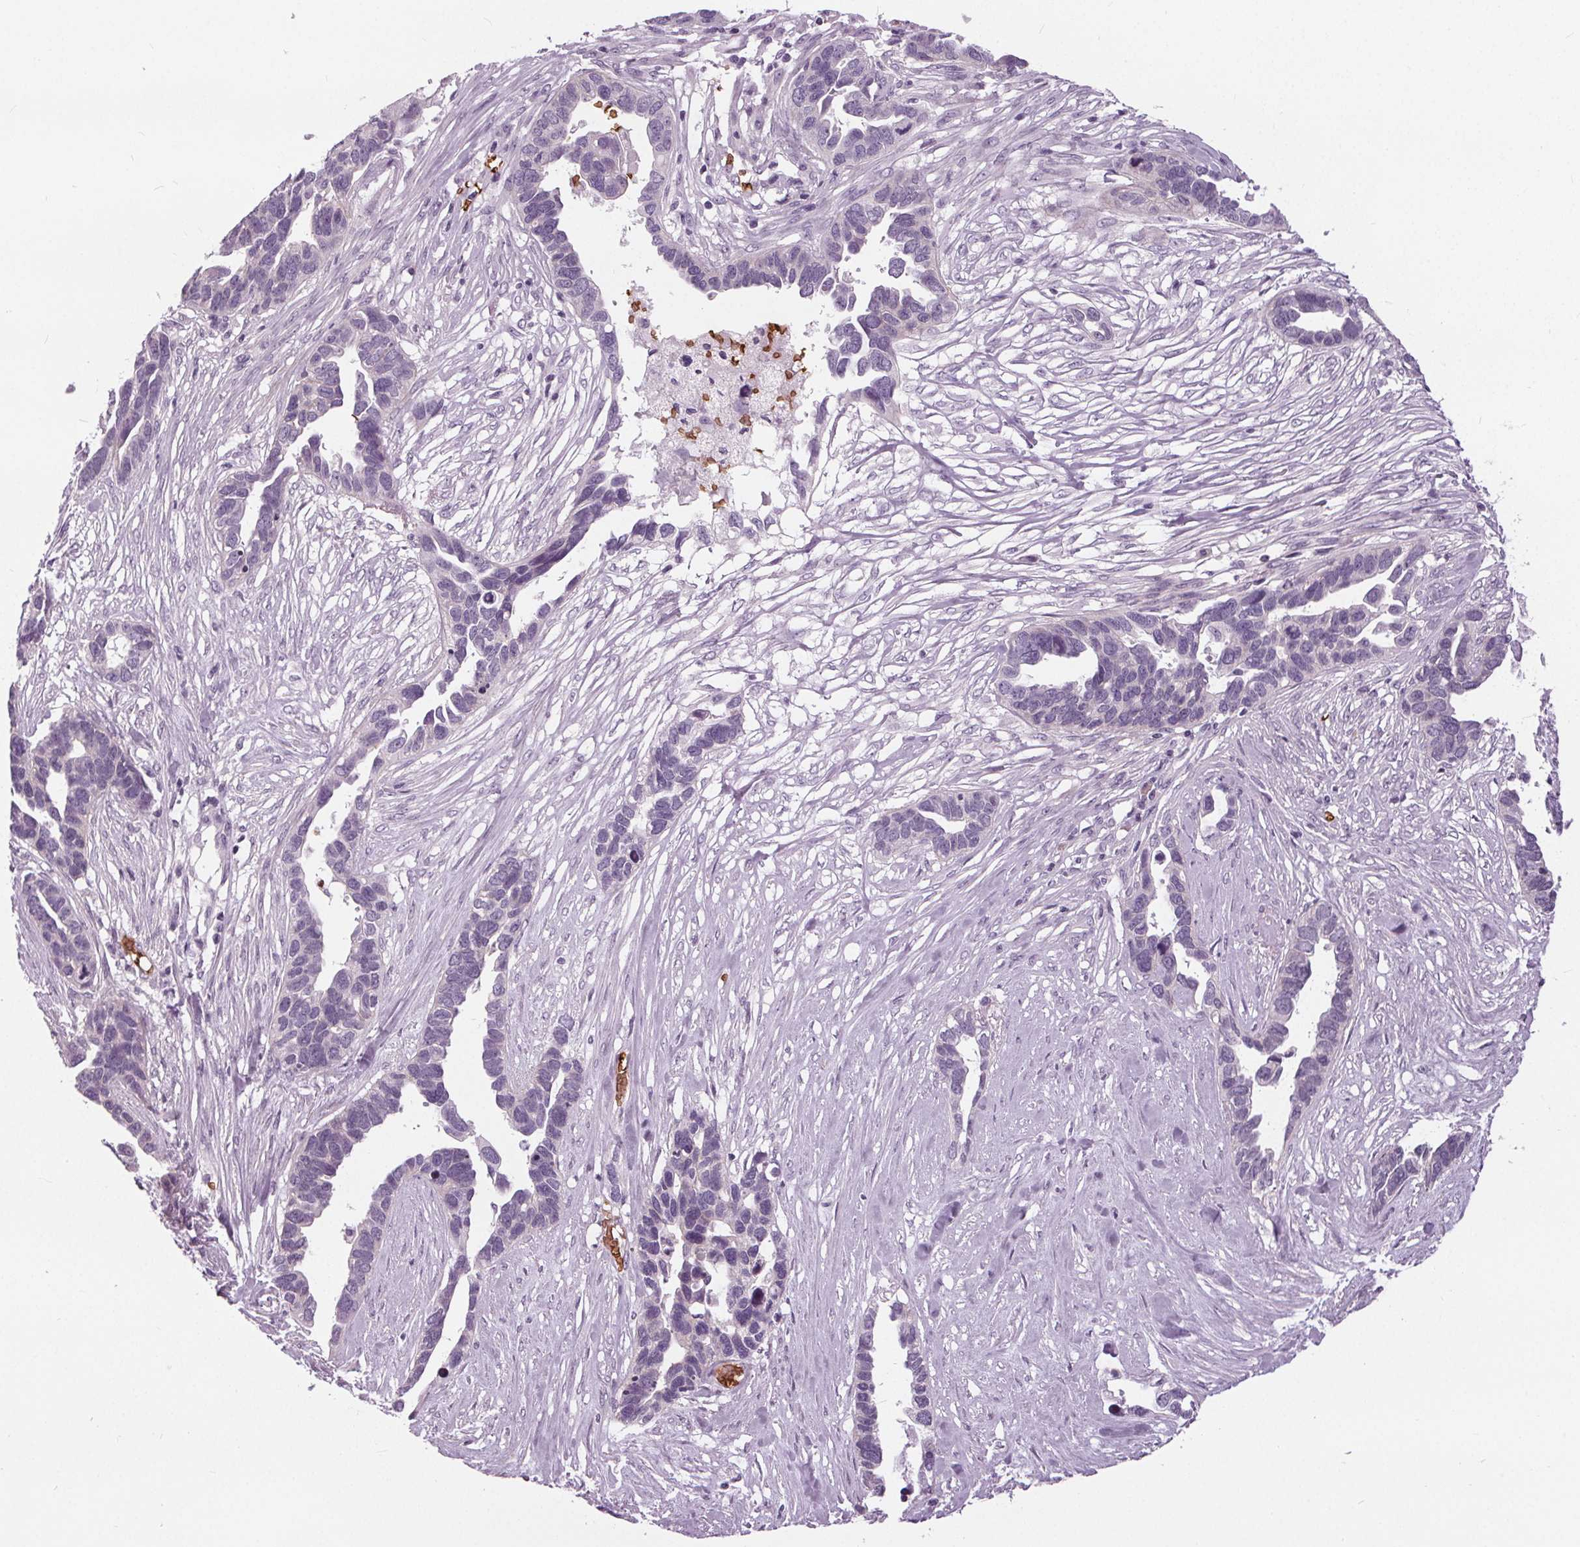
{"staining": {"intensity": "negative", "quantity": "none", "location": "none"}, "tissue": "ovarian cancer", "cell_type": "Tumor cells", "image_type": "cancer", "snomed": [{"axis": "morphology", "description": "Cystadenocarcinoma, serous, NOS"}, {"axis": "topography", "description": "Ovary"}], "caption": "Protein analysis of ovarian cancer demonstrates no significant positivity in tumor cells. (Brightfield microscopy of DAB (3,3'-diaminobenzidine) immunohistochemistry at high magnification).", "gene": "SLC4A1", "patient": {"sex": "female", "age": 54}}